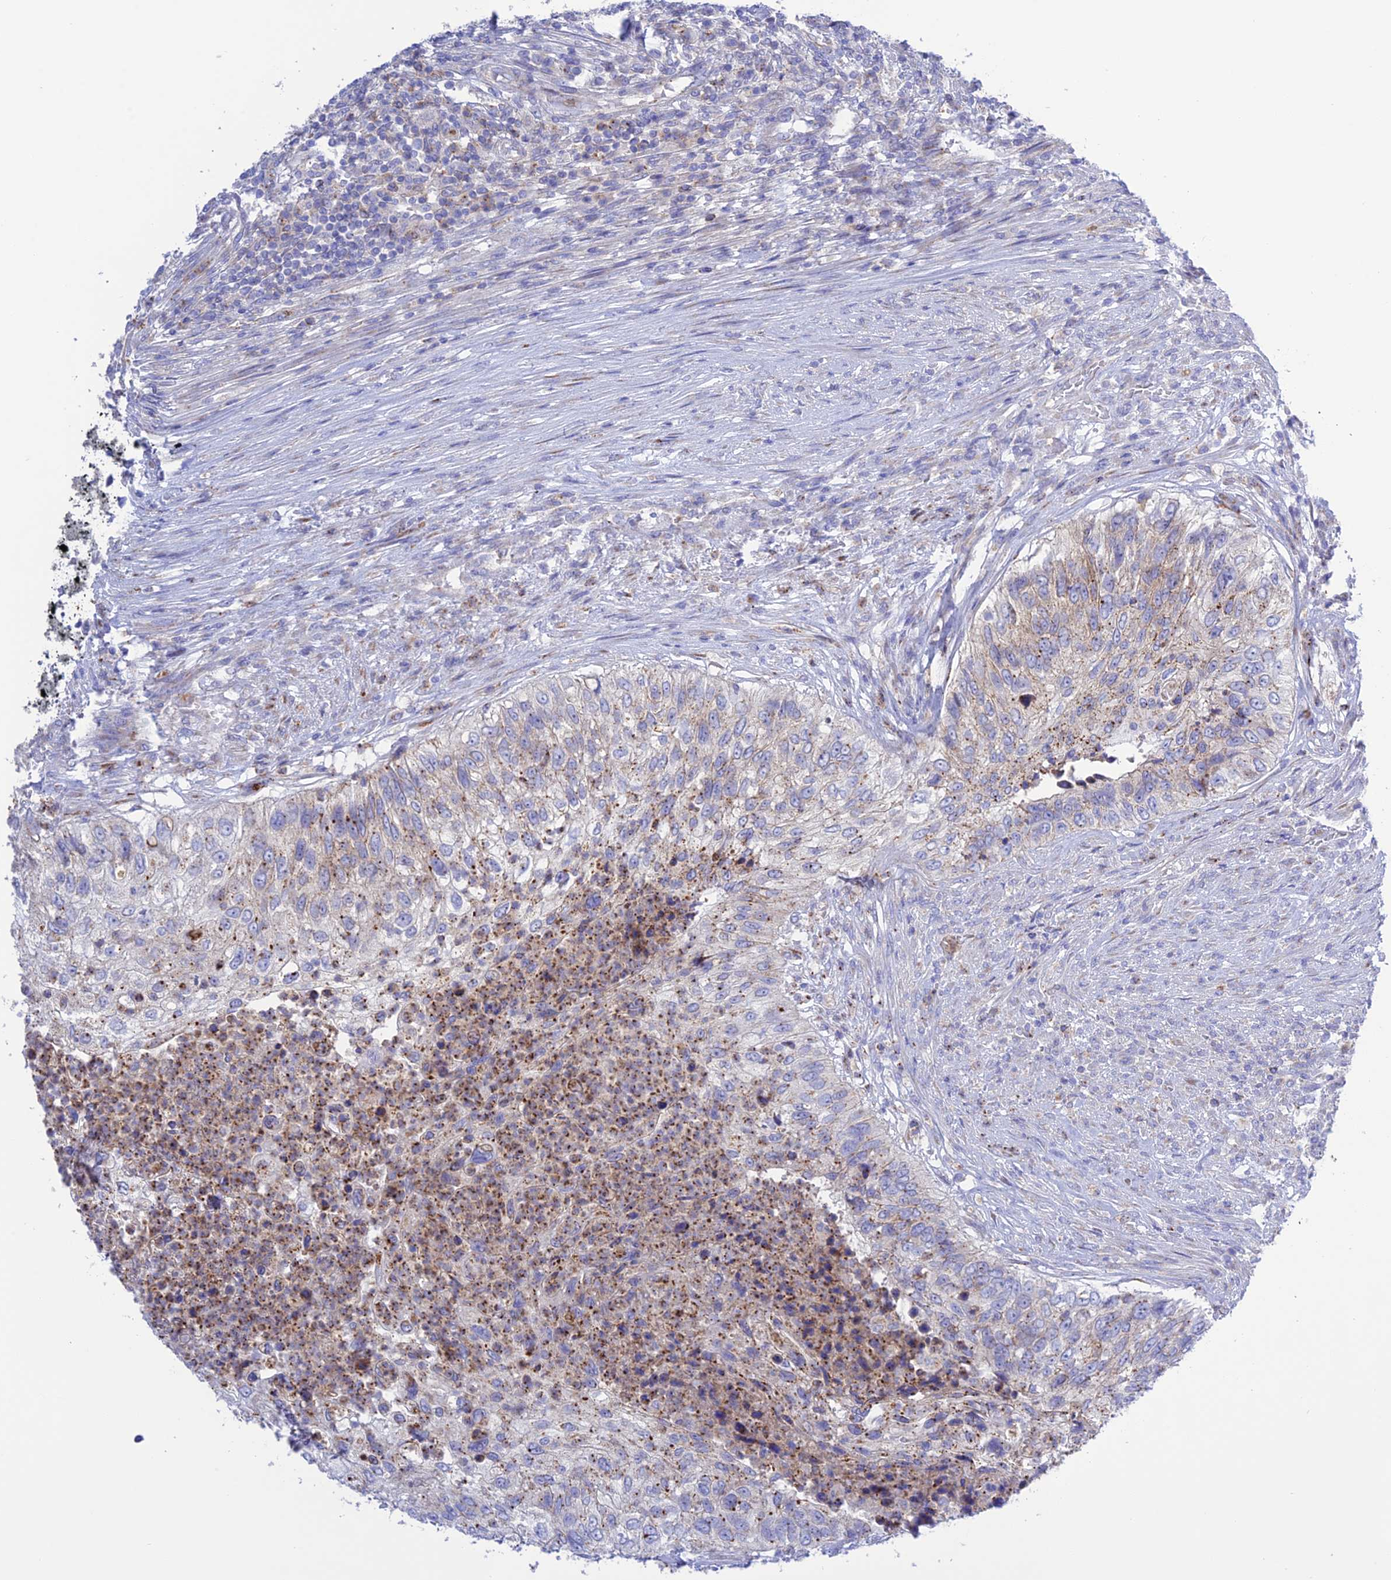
{"staining": {"intensity": "moderate", "quantity": "<25%", "location": "cytoplasmic/membranous"}, "tissue": "urothelial cancer", "cell_type": "Tumor cells", "image_type": "cancer", "snomed": [{"axis": "morphology", "description": "Urothelial carcinoma, High grade"}, {"axis": "topography", "description": "Urinary bladder"}], "caption": "Immunohistochemistry (DAB) staining of human urothelial cancer reveals moderate cytoplasmic/membranous protein expression in about <25% of tumor cells. (brown staining indicates protein expression, while blue staining denotes nuclei).", "gene": "CHSY3", "patient": {"sex": "female", "age": 60}}